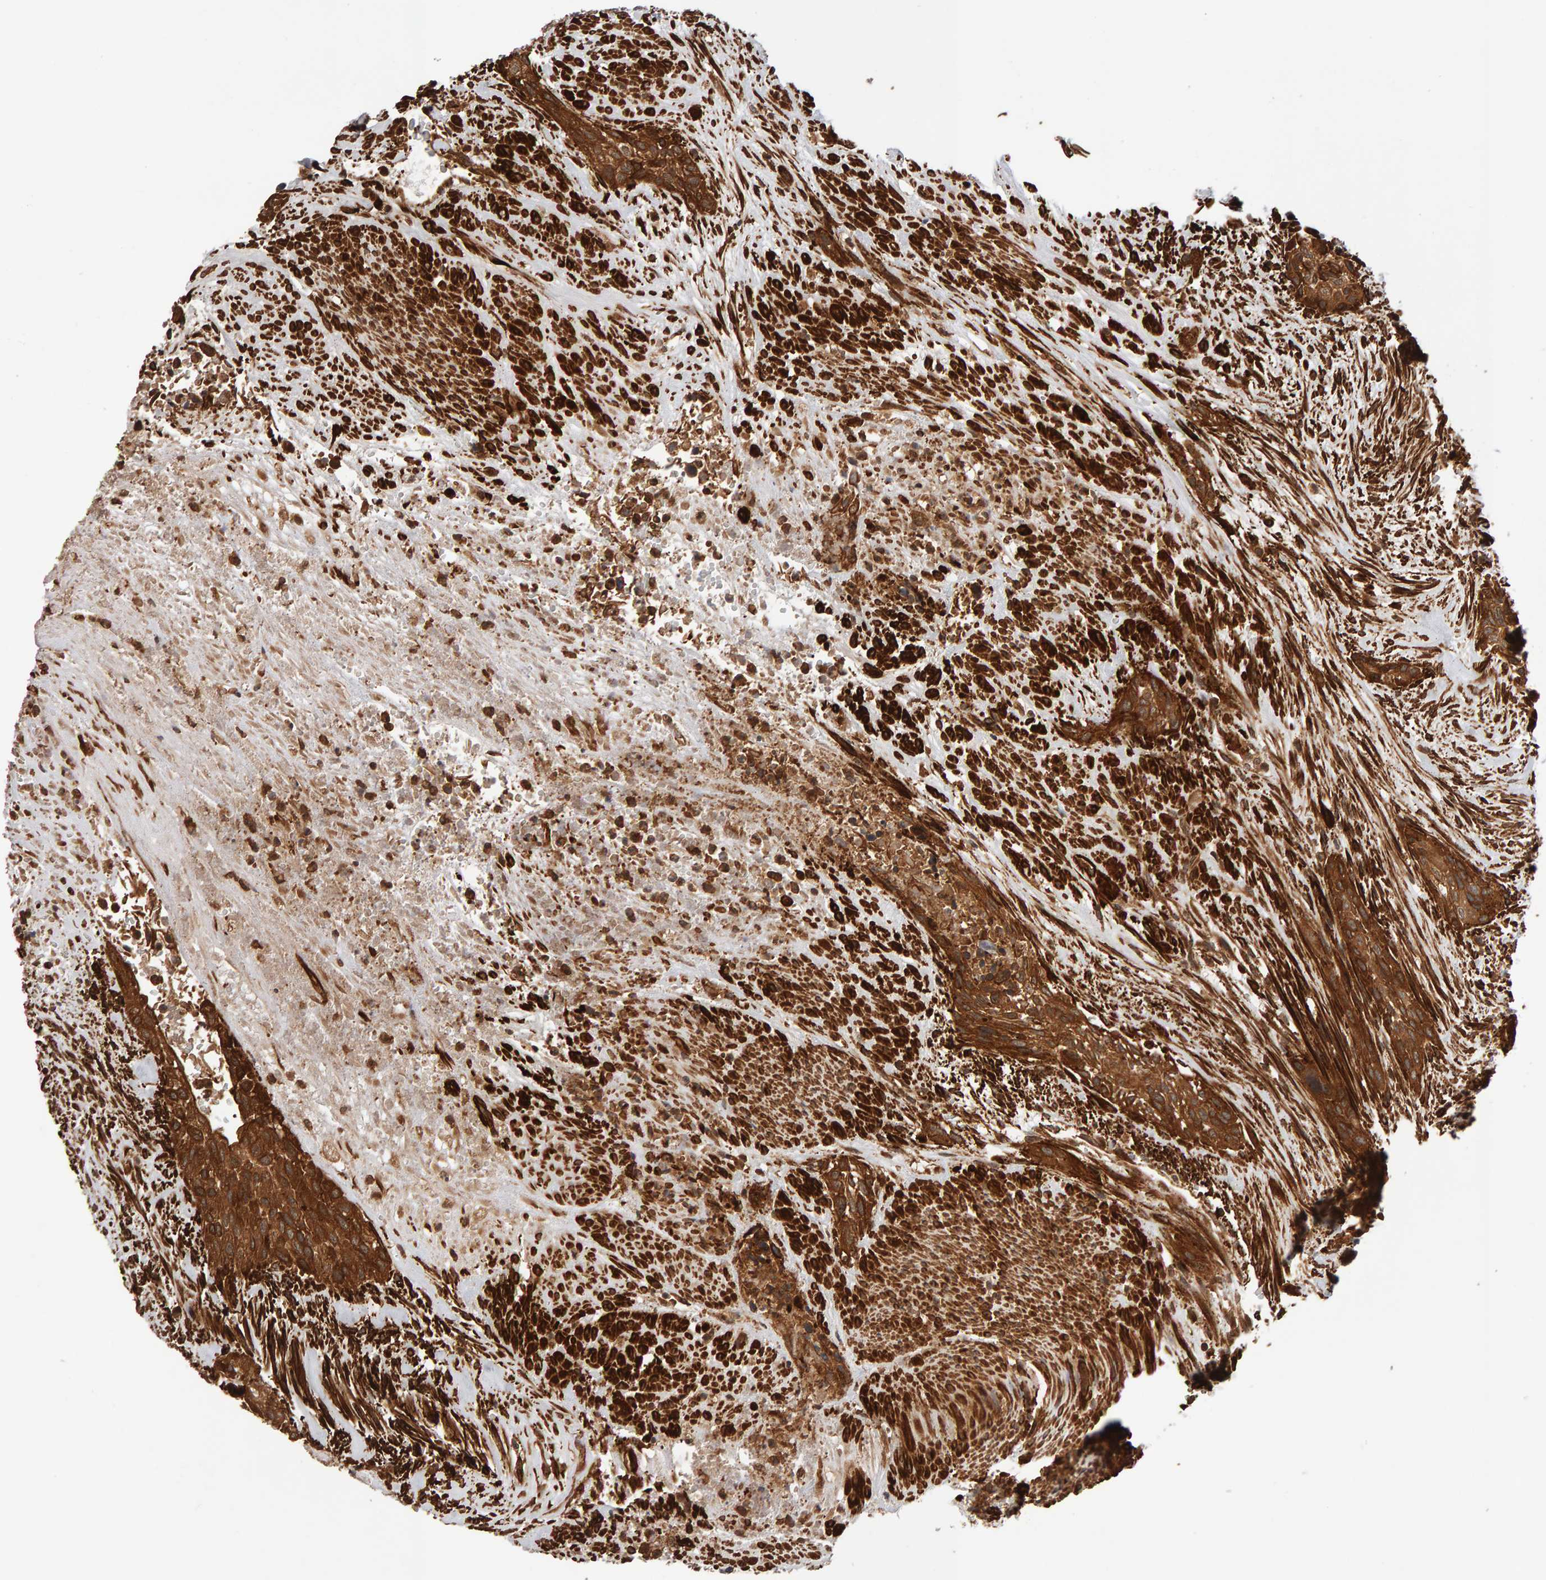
{"staining": {"intensity": "moderate", "quantity": ">75%", "location": "cytoplasmic/membranous"}, "tissue": "urothelial cancer", "cell_type": "Tumor cells", "image_type": "cancer", "snomed": [{"axis": "morphology", "description": "Urothelial carcinoma, High grade"}, {"axis": "topography", "description": "Urinary bladder"}], "caption": "Immunohistochemical staining of high-grade urothelial carcinoma displays medium levels of moderate cytoplasmic/membranous protein staining in about >75% of tumor cells.", "gene": "SYNRG", "patient": {"sex": "male", "age": 35}}